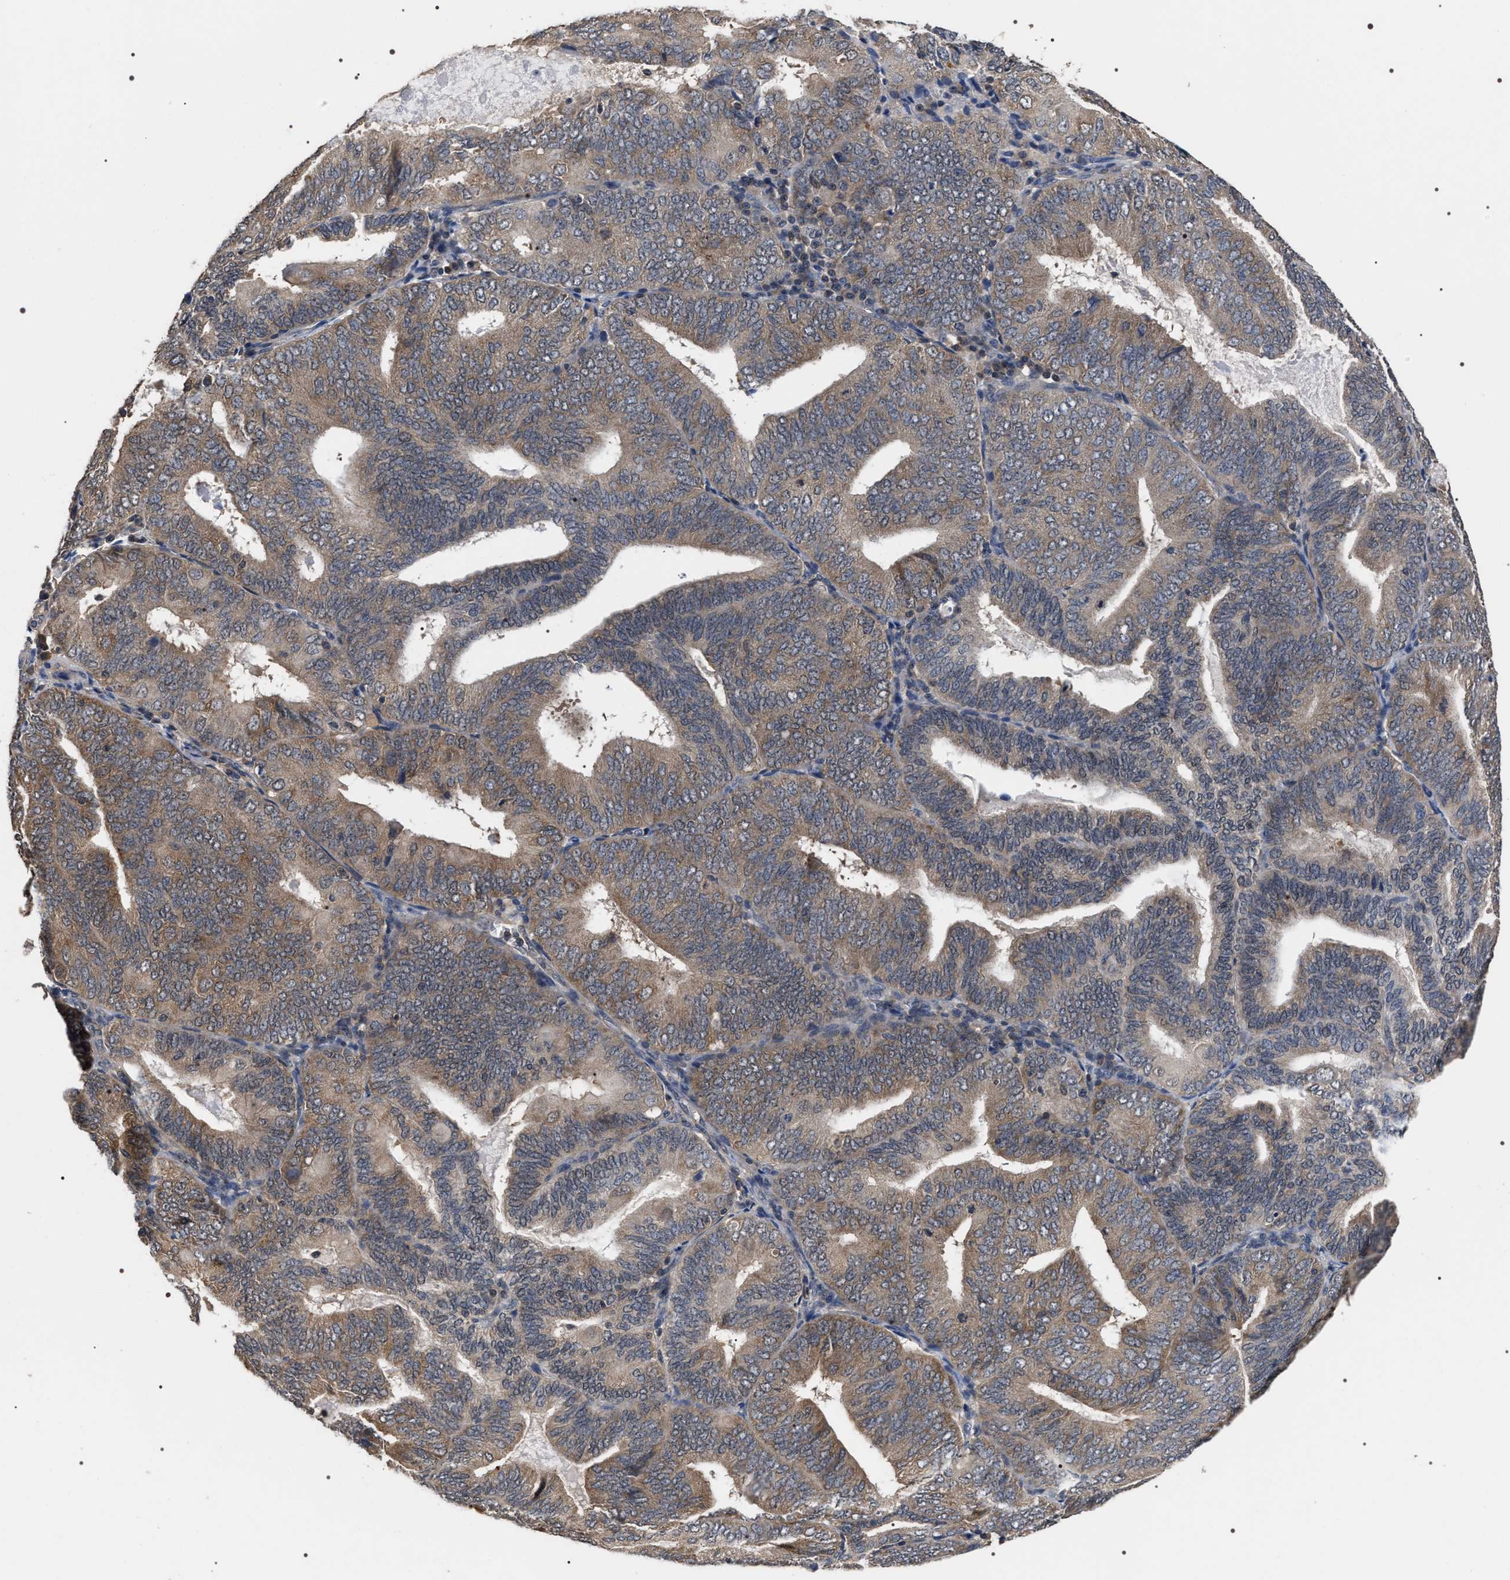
{"staining": {"intensity": "moderate", "quantity": ">75%", "location": "cytoplasmic/membranous"}, "tissue": "endometrial cancer", "cell_type": "Tumor cells", "image_type": "cancer", "snomed": [{"axis": "morphology", "description": "Adenocarcinoma, NOS"}, {"axis": "topography", "description": "Endometrium"}], "caption": "Endometrial cancer tissue reveals moderate cytoplasmic/membranous staining in about >75% of tumor cells, visualized by immunohistochemistry. (IHC, brightfield microscopy, high magnification).", "gene": "UPF3A", "patient": {"sex": "female", "age": 81}}